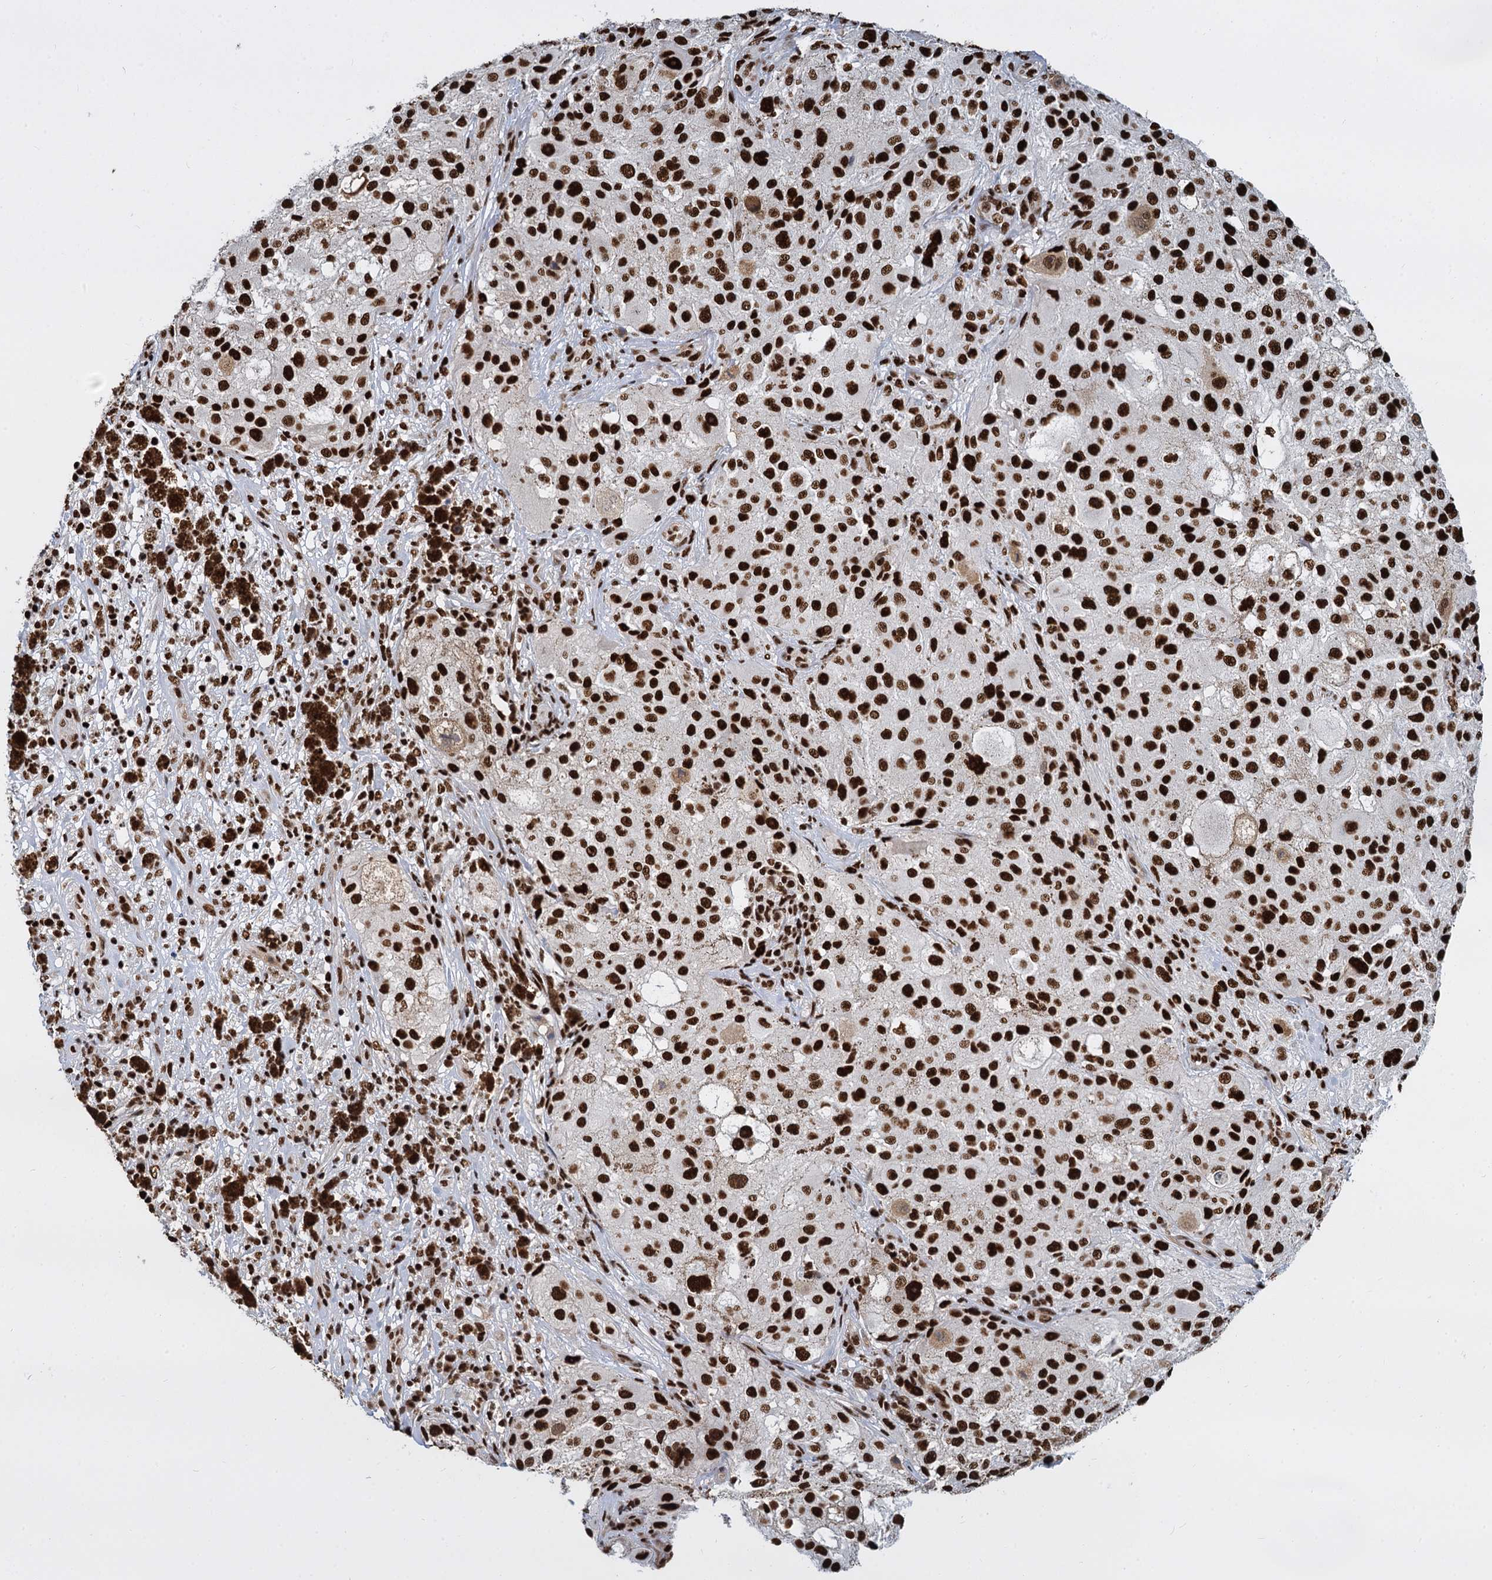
{"staining": {"intensity": "strong", "quantity": ">75%", "location": "nuclear"}, "tissue": "melanoma", "cell_type": "Tumor cells", "image_type": "cancer", "snomed": [{"axis": "morphology", "description": "Necrosis, NOS"}, {"axis": "morphology", "description": "Malignant melanoma, NOS"}, {"axis": "topography", "description": "Skin"}], "caption": "Brown immunohistochemical staining in human malignant melanoma exhibits strong nuclear staining in approximately >75% of tumor cells.", "gene": "DCPS", "patient": {"sex": "female", "age": 87}}